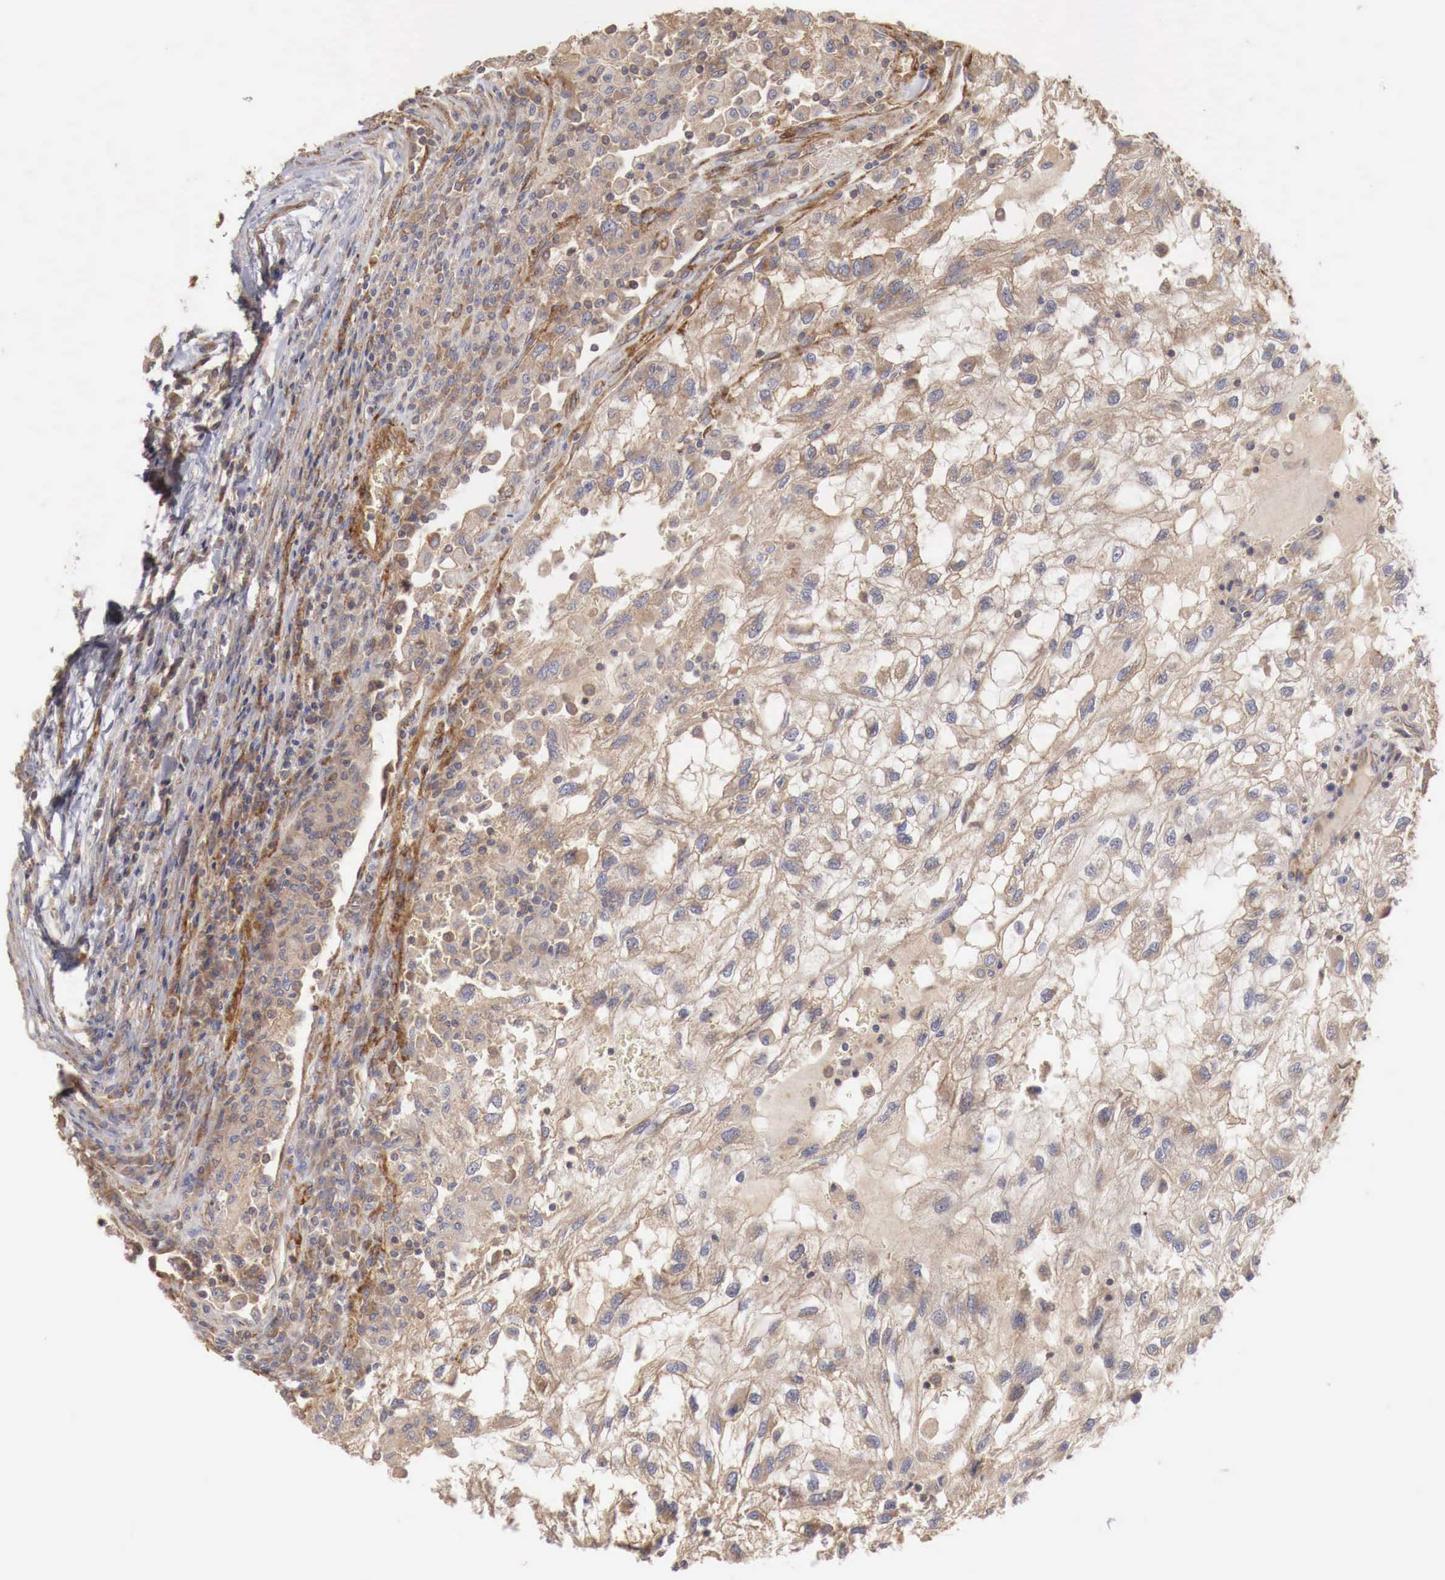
{"staining": {"intensity": "moderate", "quantity": ">75%", "location": "cytoplasmic/membranous"}, "tissue": "renal cancer", "cell_type": "Tumor cells", "image_type": "cancer", "snomed": [{"axis": "morphology", "description": "Normal tissue, NOS"}, {"axis": "morphology", "description": "Adenocarcinoma, NOS"}, {"axis": "topography", "description": "Kidney"}], "caption": "Protein expression analysis of human renal cancer reveals moderate cytoplasmic/membranous expression in approximately >75% of tumor cells.", "gene": "ARMCX4", "patient": {"sex": "male", "age": 71}}